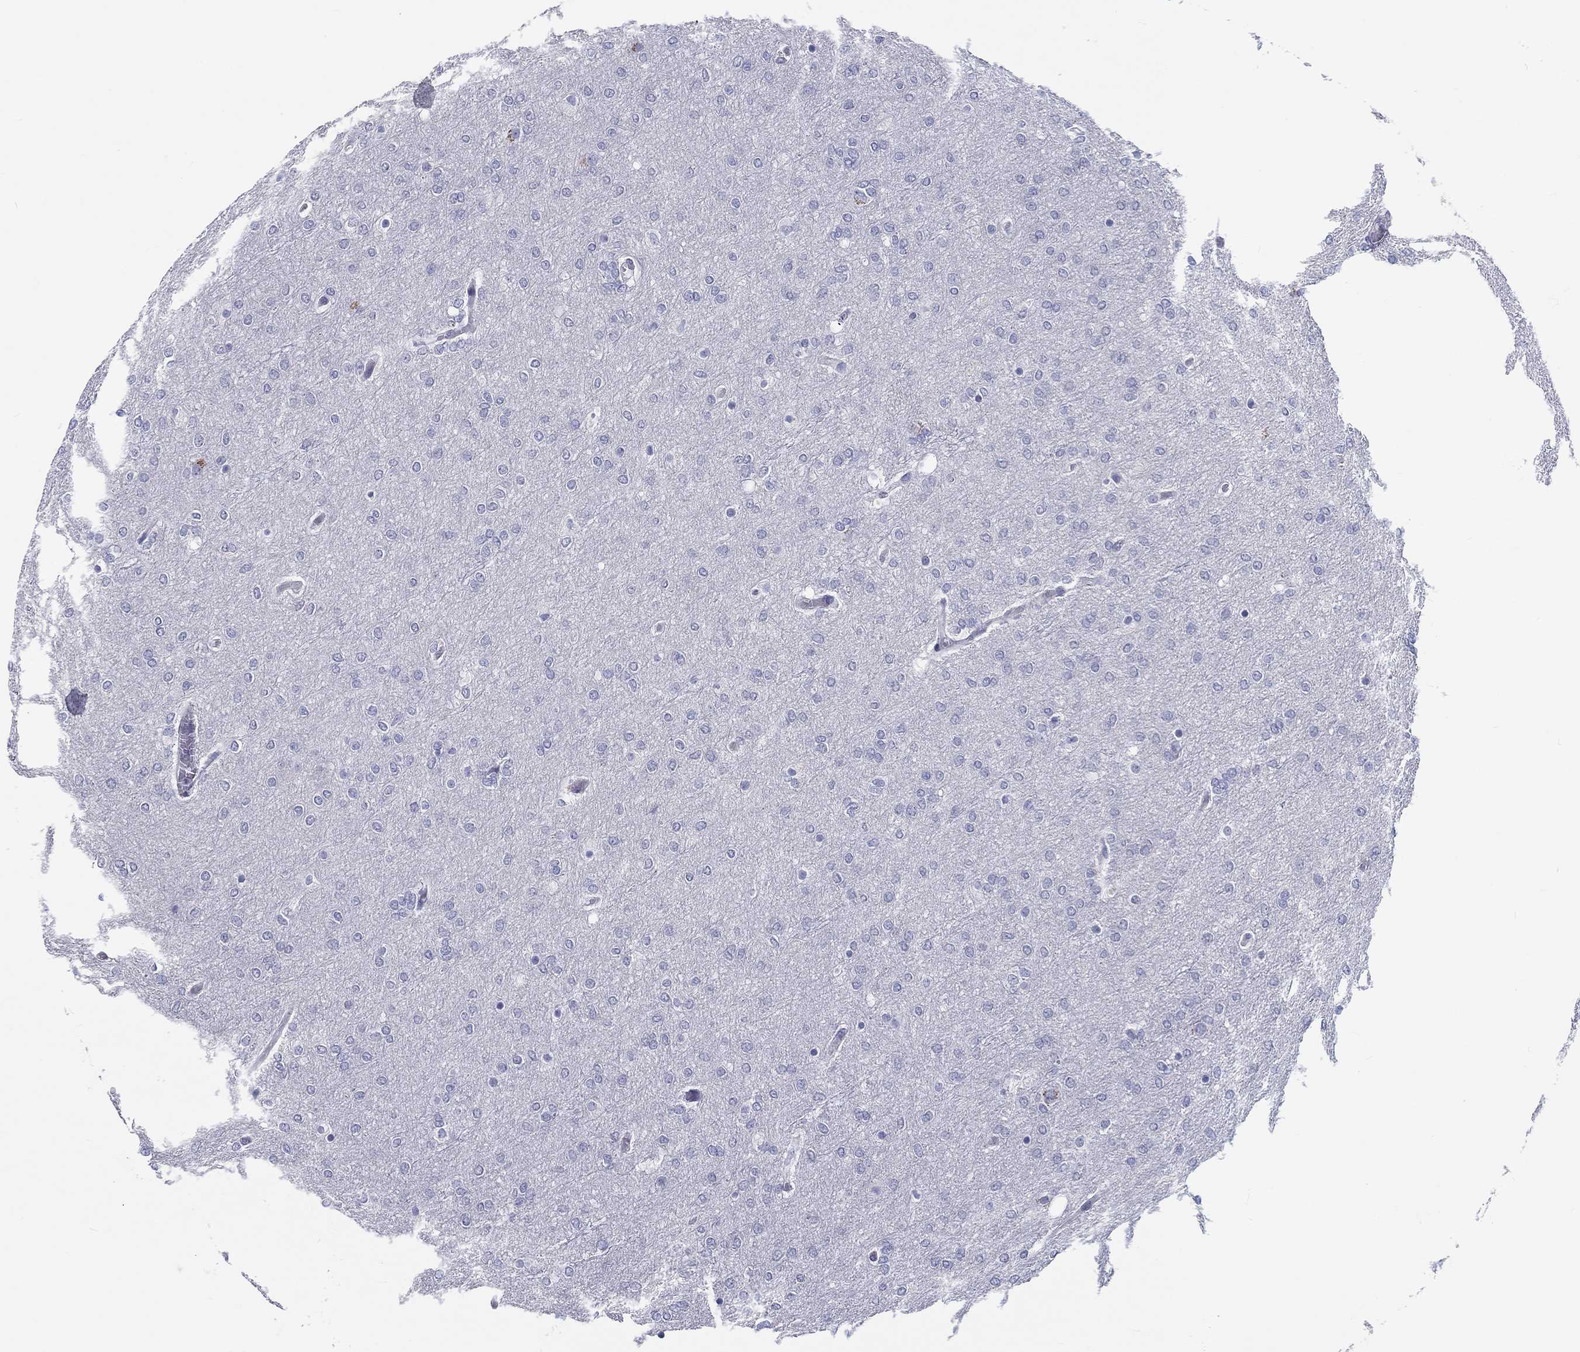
{"staining": {"intensity": "negative", "quantity": "none", "location": "none"}, "tissue": "glioma", "cell_type": "Tumor cells", "image_type": "cancer", "snomed": [{"axis": "morphology", "description": "Glioma, malignant, High grade"}, {"axis": "topography", "description": "Brain"}], "caption": "Glioma stained for a protein using immunohistochemistry exhibits no staining tumor cells.", "gene": "CRYGD", "patient": {"sex": "female", "age": 61}}